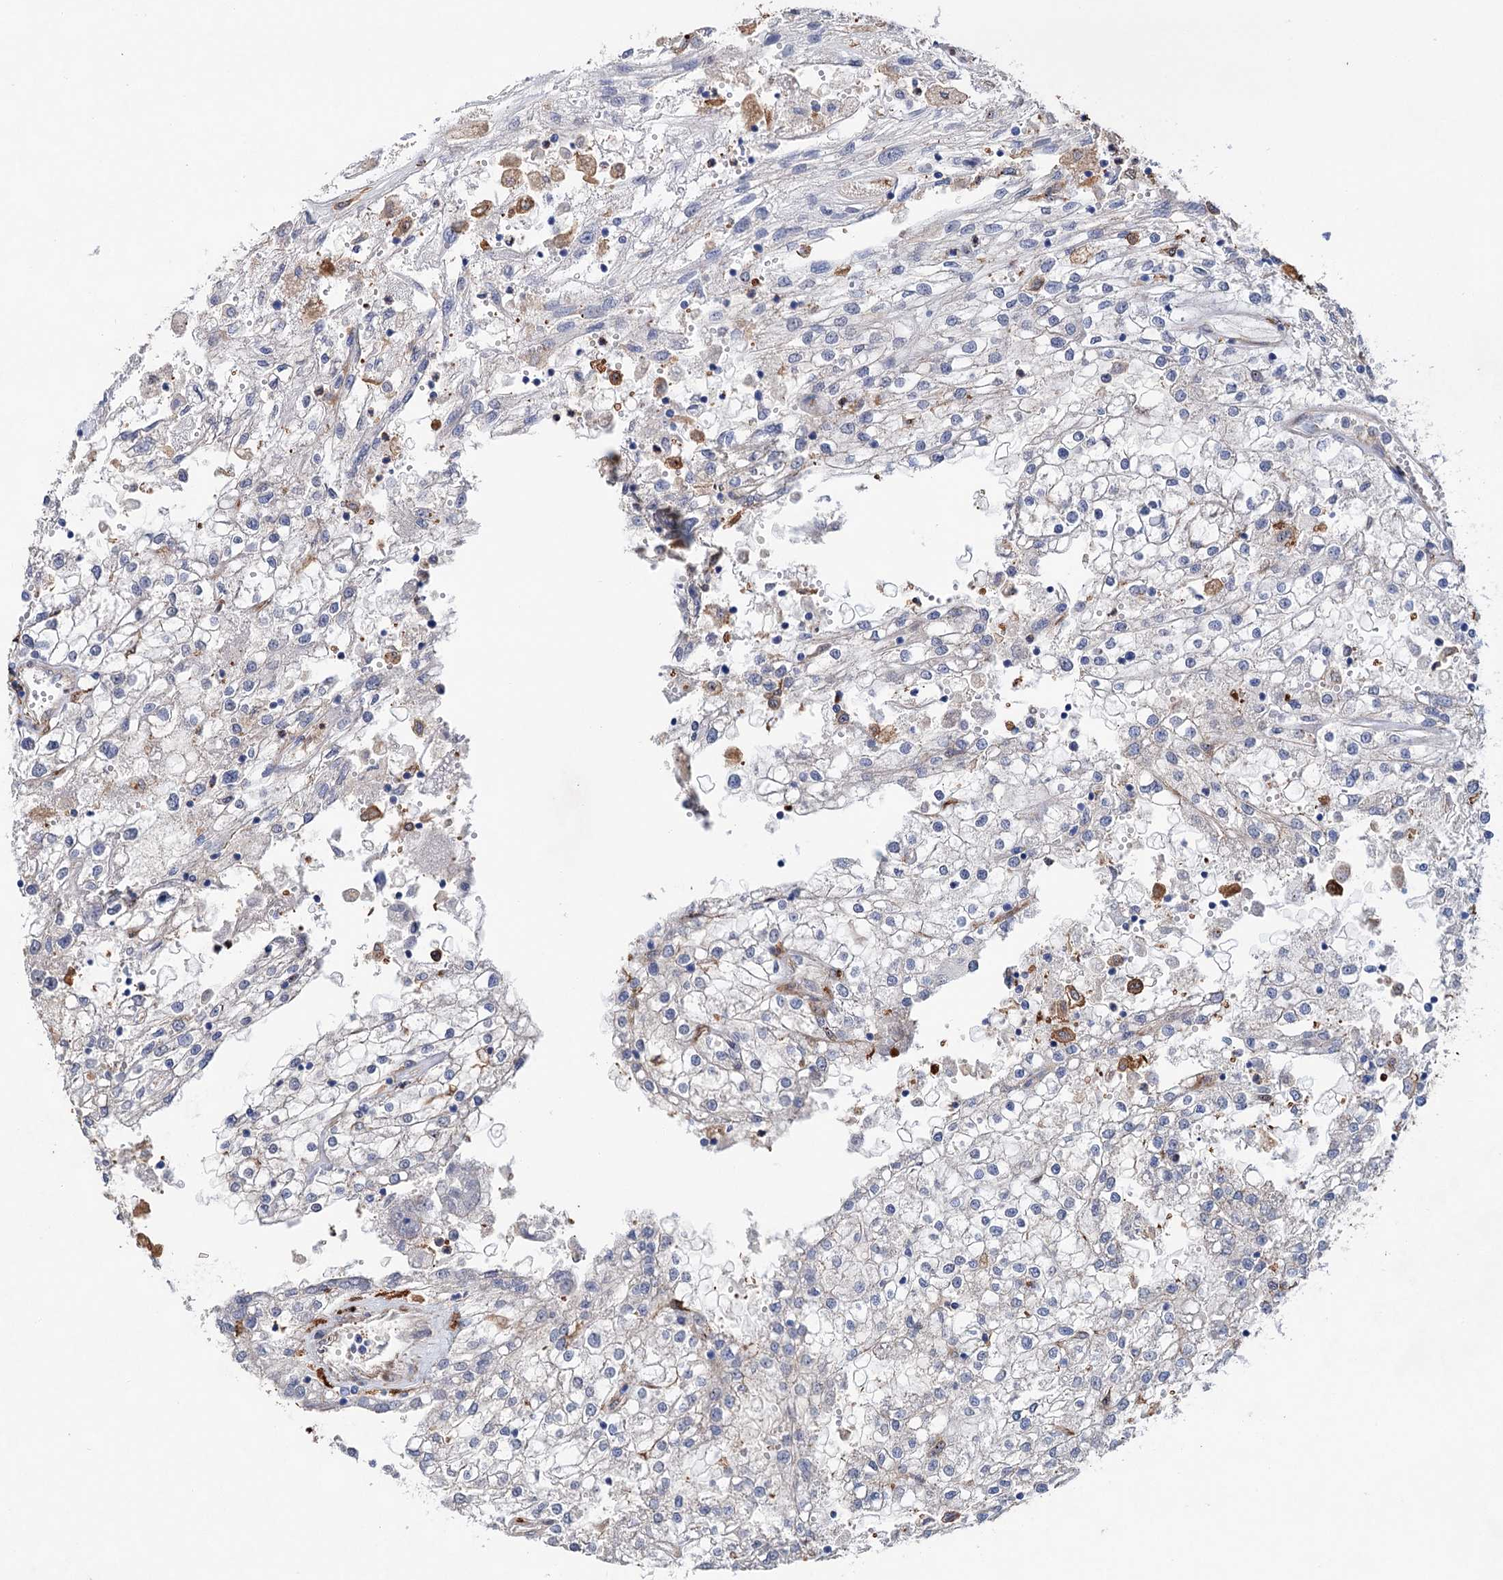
{"staining": {"intensity": "negative", "quantity": "none", "location": "none"}, "tissue": "renal cancer", "cell_type": "Tumor cells", "image_type": "cancer", "snomed": [{"axis": "morphology", "description": "Adenocarcinoma, NOS"}, {"axis": "topography", "description": "Kidney"}], "caption": "The image demonstrates no significant staining in tumor cells of renal adenocarcinoma.", "gene": "TMTC3", "patient": {"sex": "female", "age": 52}}